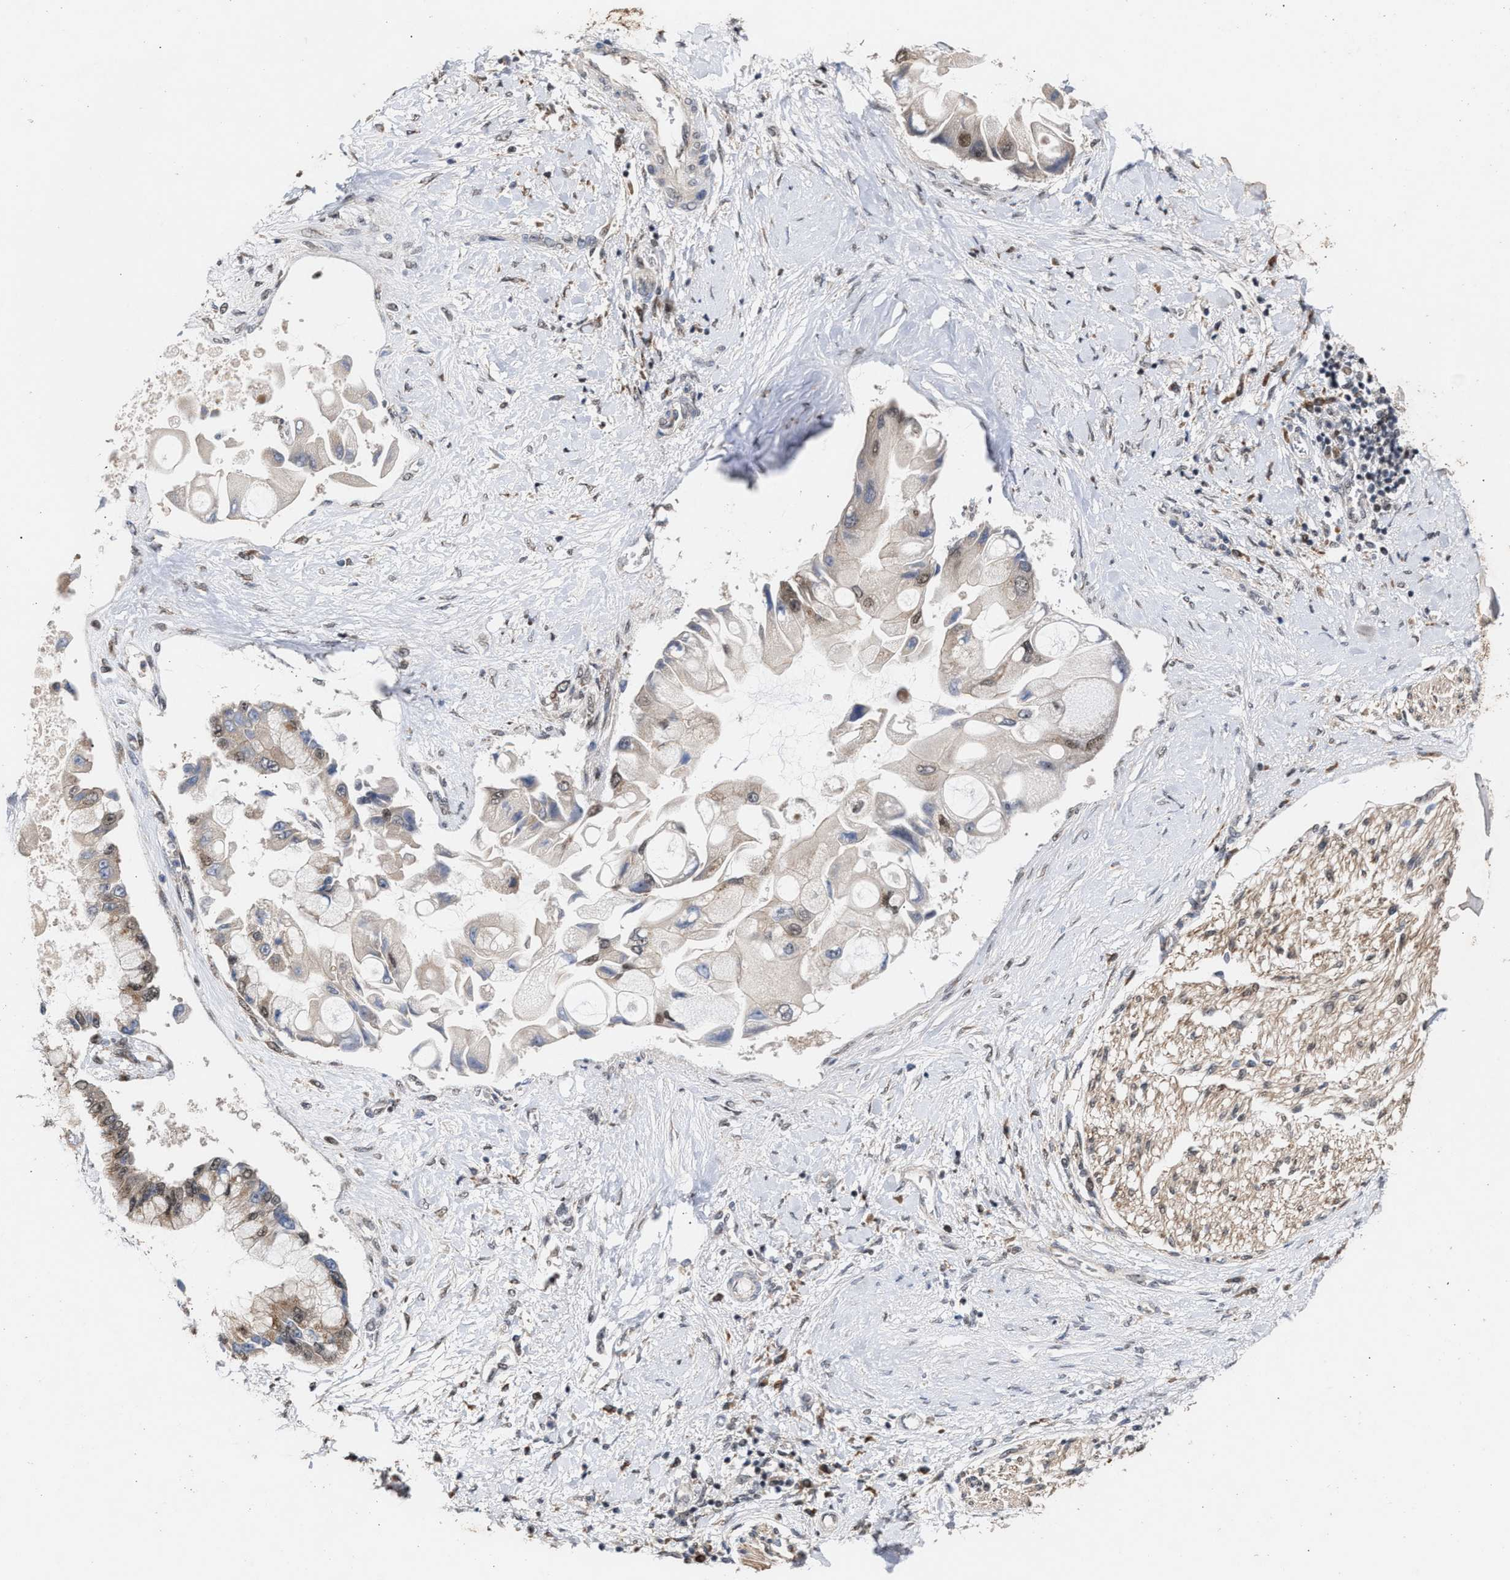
{"staining": {"intensity": "weak", "quantity": "<25%", "location": "cytoplasmic/membranous"}, "tissue": "liver cancer", "cell_type": "Tumor cells", "image_type": "cancer", "snomed": [{"axis": "morphology", "description": "Cholangiocarcinoma"}, {"axis": "topography", "description": "Liver"}], "caption": "Immunohistochemical staining of human liver cancer (cholangiocarcinoma) demonstrates no significant staining in tumor cells.", "gene": "MKNK2", "patient": {"sex": "male", "age": 50}}